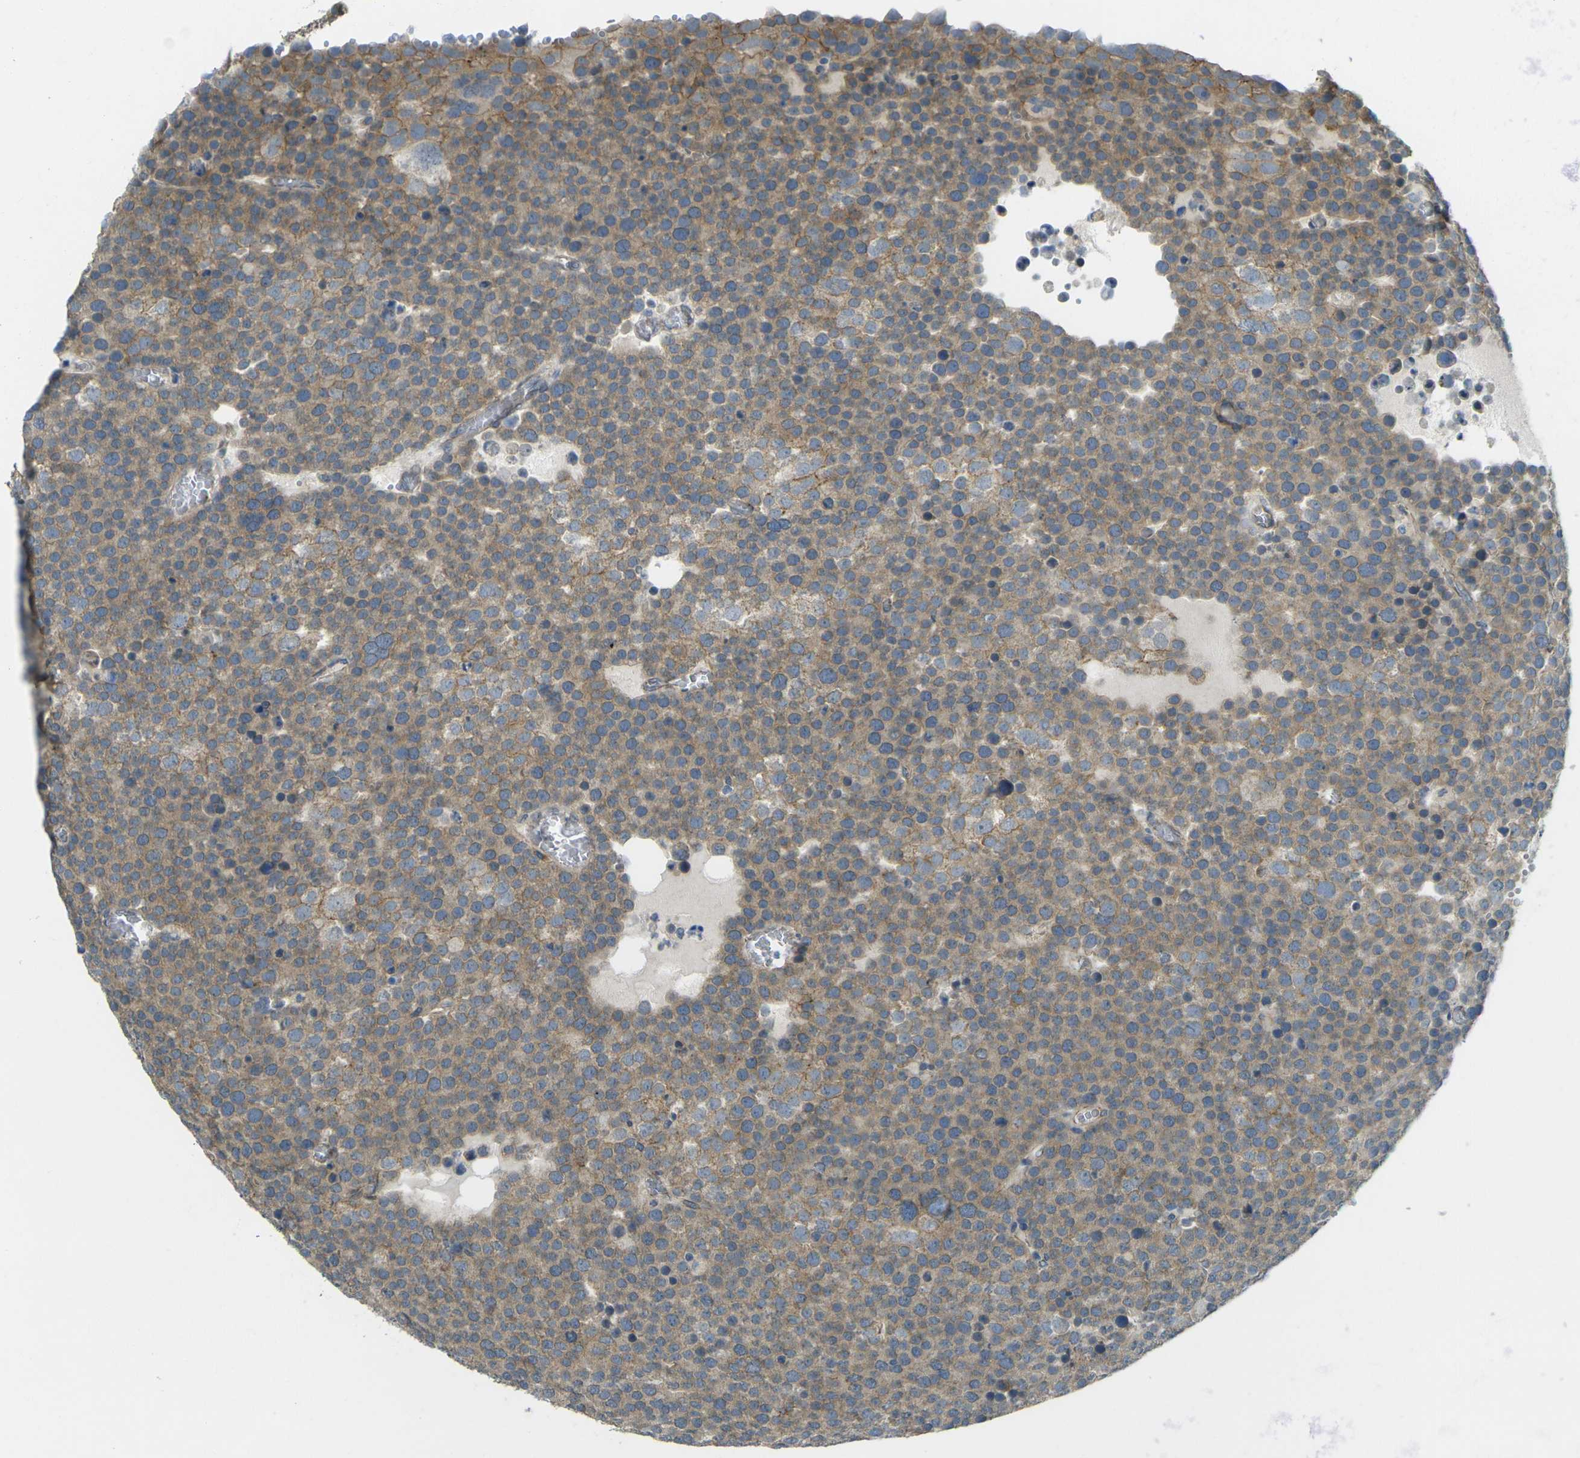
{"staining": {"intensity": "weak", "quantity": "<25%", "location": "cytoplasmic/membranous"}, "tissue": "testis cancer", "cell_type": "Tumor cells", "image_type": "cancer", "snomed": [{"axis": "morphology", "description": "Seminoma, NOS"}, {"axis": "topography", "description": "Testis"}], "caption": "DAB immunohistochemical staining of human seminoma (testis) exhibits no significant staining in tumor cells.", "gene": "RHBDD1", "patient": {"sex": "male", "age": 71}}